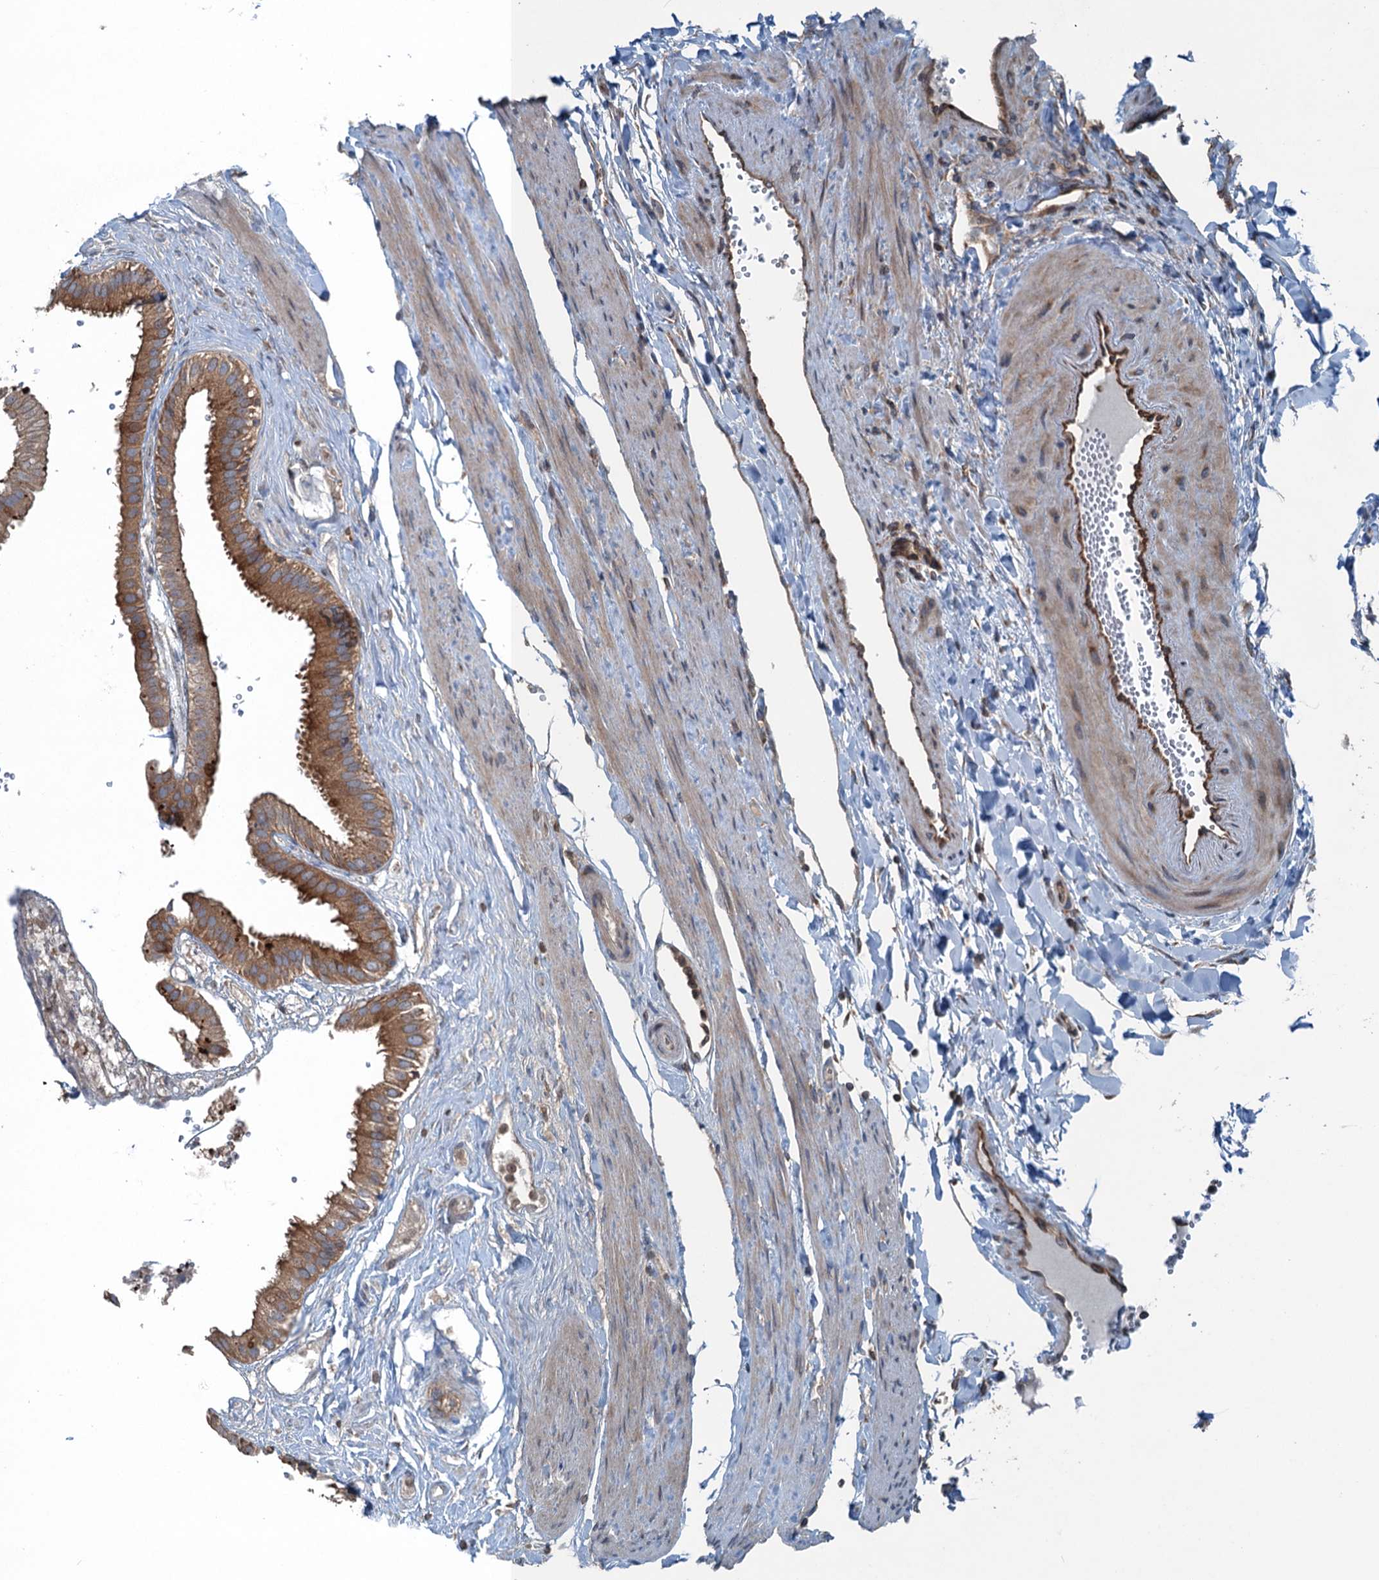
{"staining": {"intensity": "strong", "quantity": ">75%", "location": "cytoplasmic/membranous"}, "tissue": "gallbladder", "cell_type": "Glandular cells", "image_type": "normal", "snomed": [{"axis": "morphology", "description": "Normal tissue, NOS"}, {"axis": "topography", "description": "Gallbladder"}], "caption": "High-power microscopy captured an immunohistochemistry histopathology image of benign gallbladder, revealing strong cytoplasmic/membranous positivity in about >75% of glandular cells. (IHC, brightfield microscopy, high magnification).", "gene": "TRAPPC8", "patient": {"sex": "female", "age": 61}}